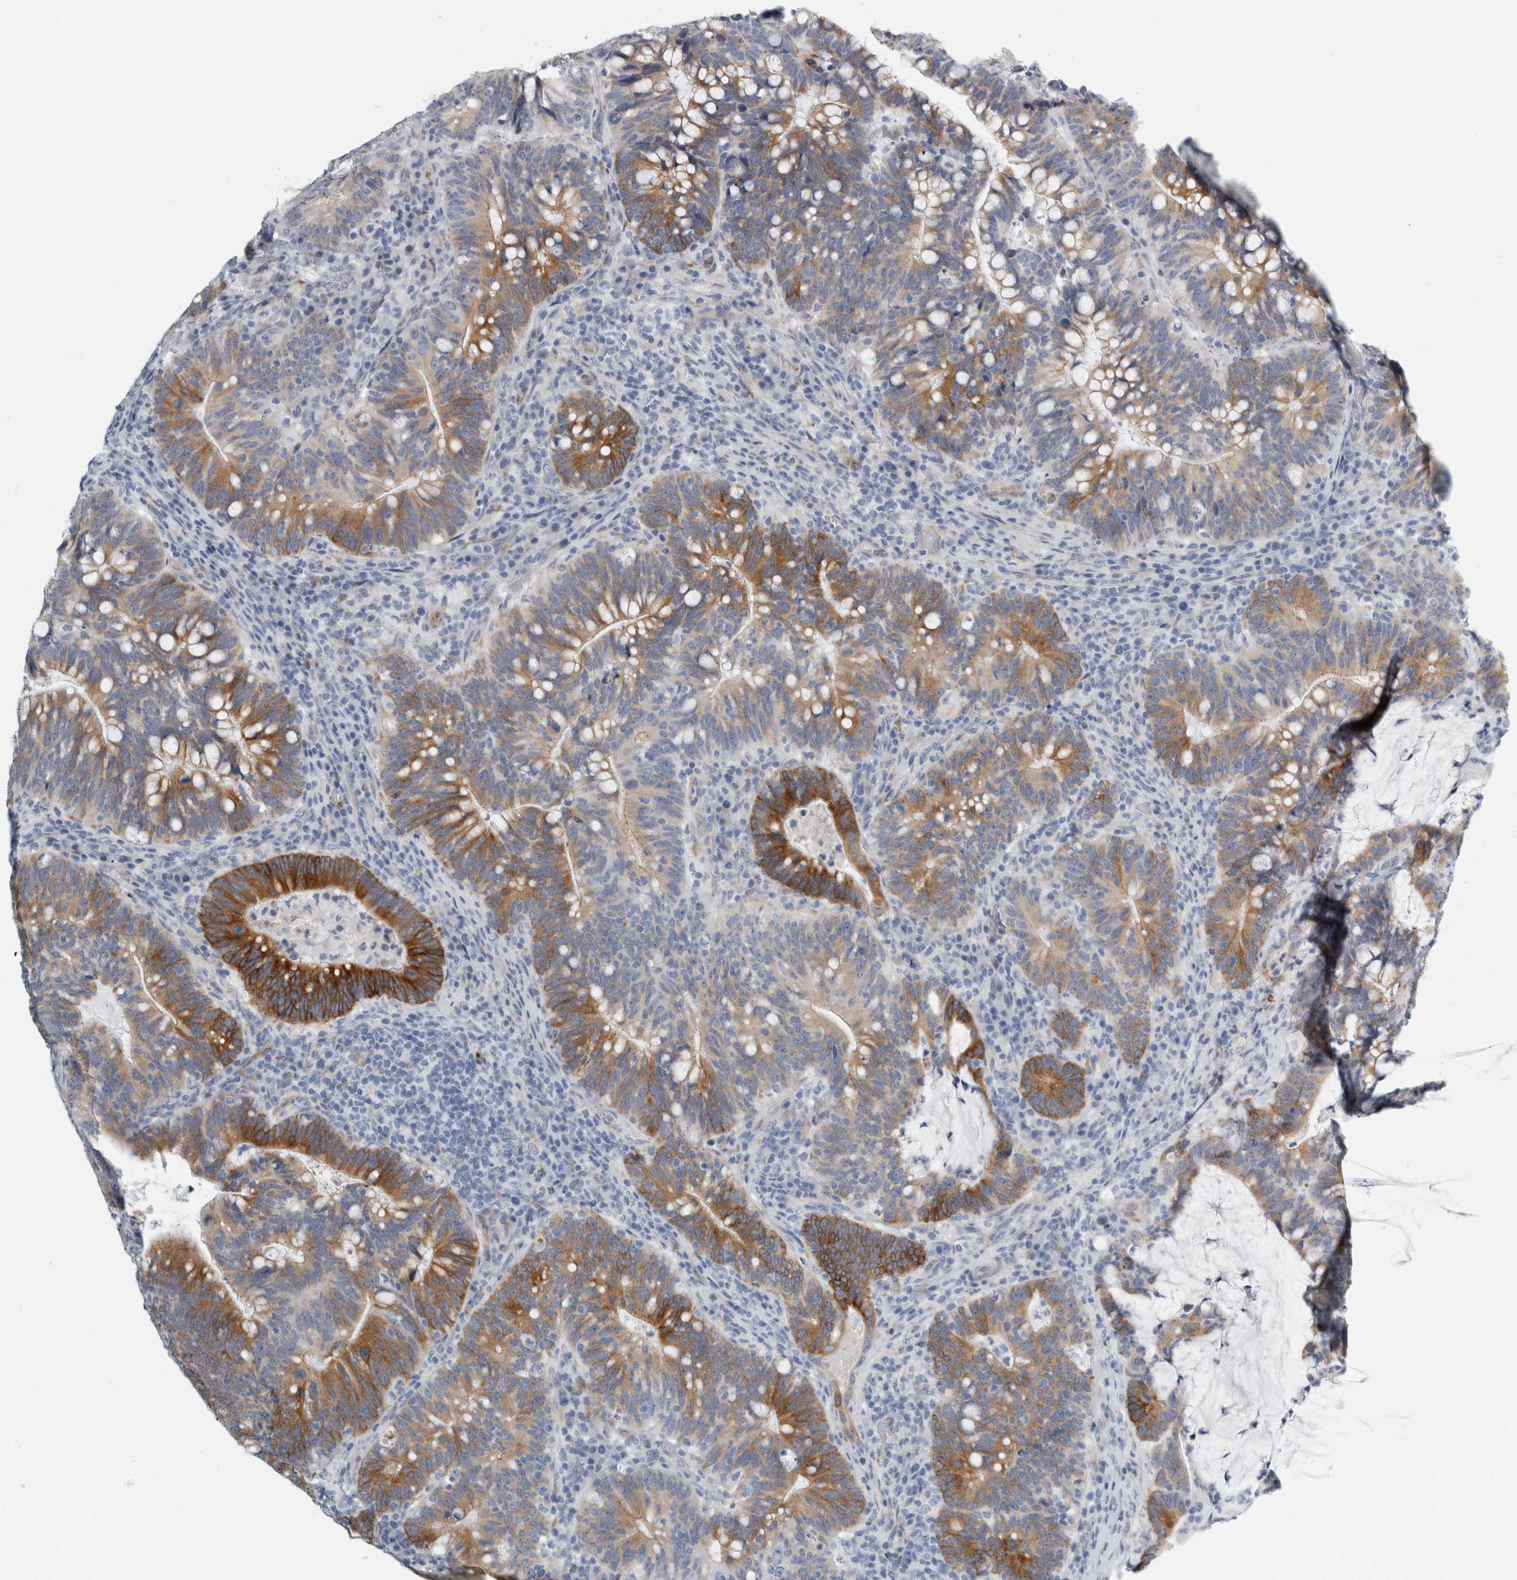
{"staining": {"intensity": "strong", "quantity": ">75%", "location": "cytoplasmic/membranous"}, "tissue": "colorectal cancer", "cell_type": "Tumor cells", "image_type": "cancer", "snomed": [{"axis": "morphology", "description": "Adenocarcinoma, NOS"}, {"axis": "topography", "description": "Colon"}], "caption": "High-magnification brightfield microscopy of colorectal cancer stained with DAB (3,3'-diaminobenzidine) (brown) and counterstained with hematoxylin (blue). tumor cells exhibit strong cytoplasmic/membranous staining is seen in about>75% of cells.", "gene": "B3GNT3", "patient": {"sex": "female", "age": 66}}